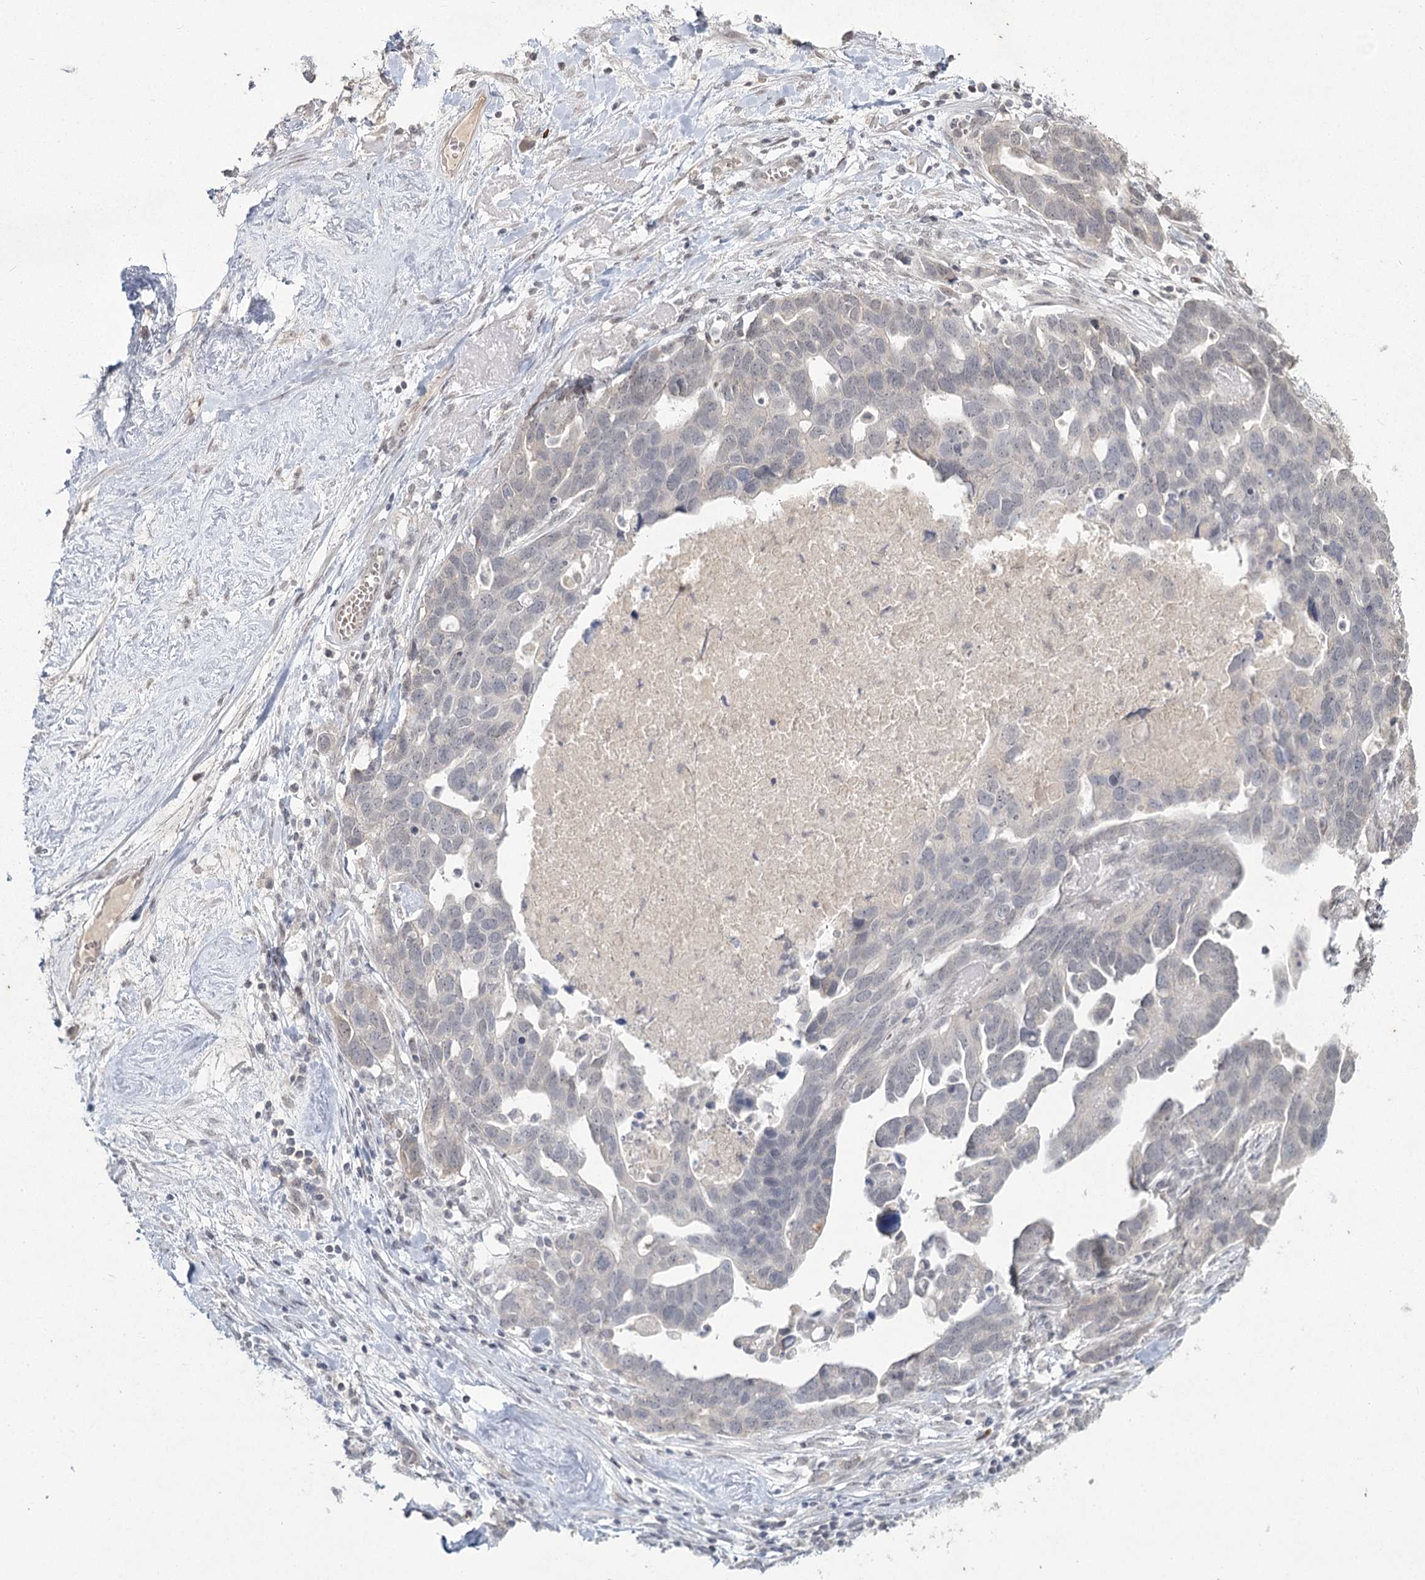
{"staining": {"intensity": "negative", "quantity": "none", "location": "none"}, "tissue": "ovarian cancer", "cell_type": "Tumor cells", "image_type": "cancer", "snomed": [{"axis": "morphology", "description": "Cystadenocarcinoma, serous, NOS"}, {"axis": "topography", "description": "Ovary"}], "caption": "The micrograph exhibits no significant expression in tumor cells of serous cystadenocarcinoma (ovarian).", "gene": "LY6G5C", "patient": {"sex": "female", "age": 54}}